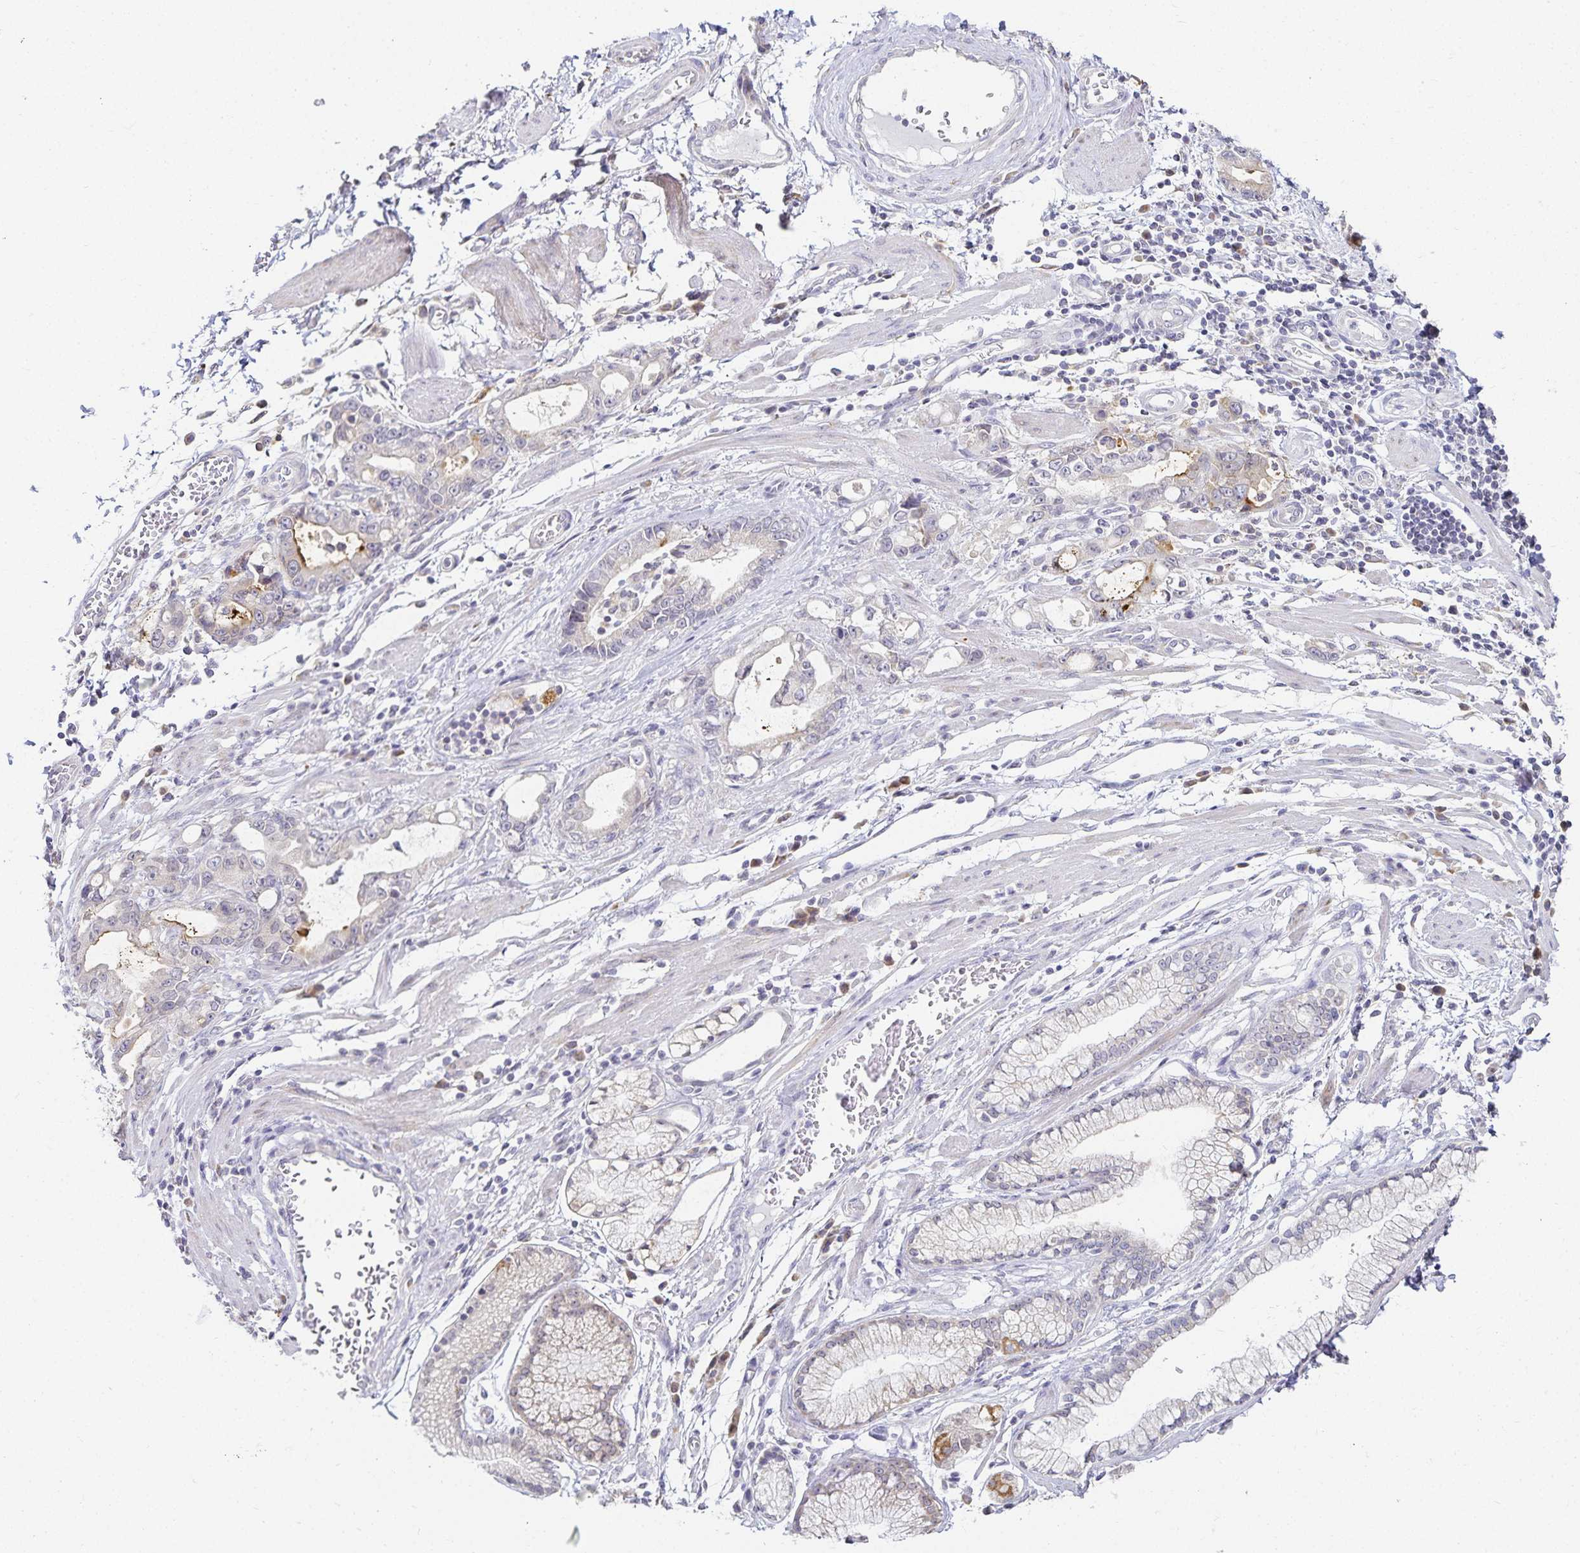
{"staining": {"intensity": "negative", "quantity": "none", "location": "none"}, "tissue": "stomach cancer", "cell_type": "Tumor cells", "image_type": "cancer", "snomed": [{"axis": "morphology", "description": "Adenocarcinoma, NOS"}, {"axis": "topography", "description": "Stomach"}], "caption": "Immunohistochemistry photomicrograph of neoplastic tissue: human adenocarcinoma (stomach) stained with DAB shows no significant protein staining in tumor cells.", "gene": "GP2", "patient": {"sex": "male", "age": 55}}